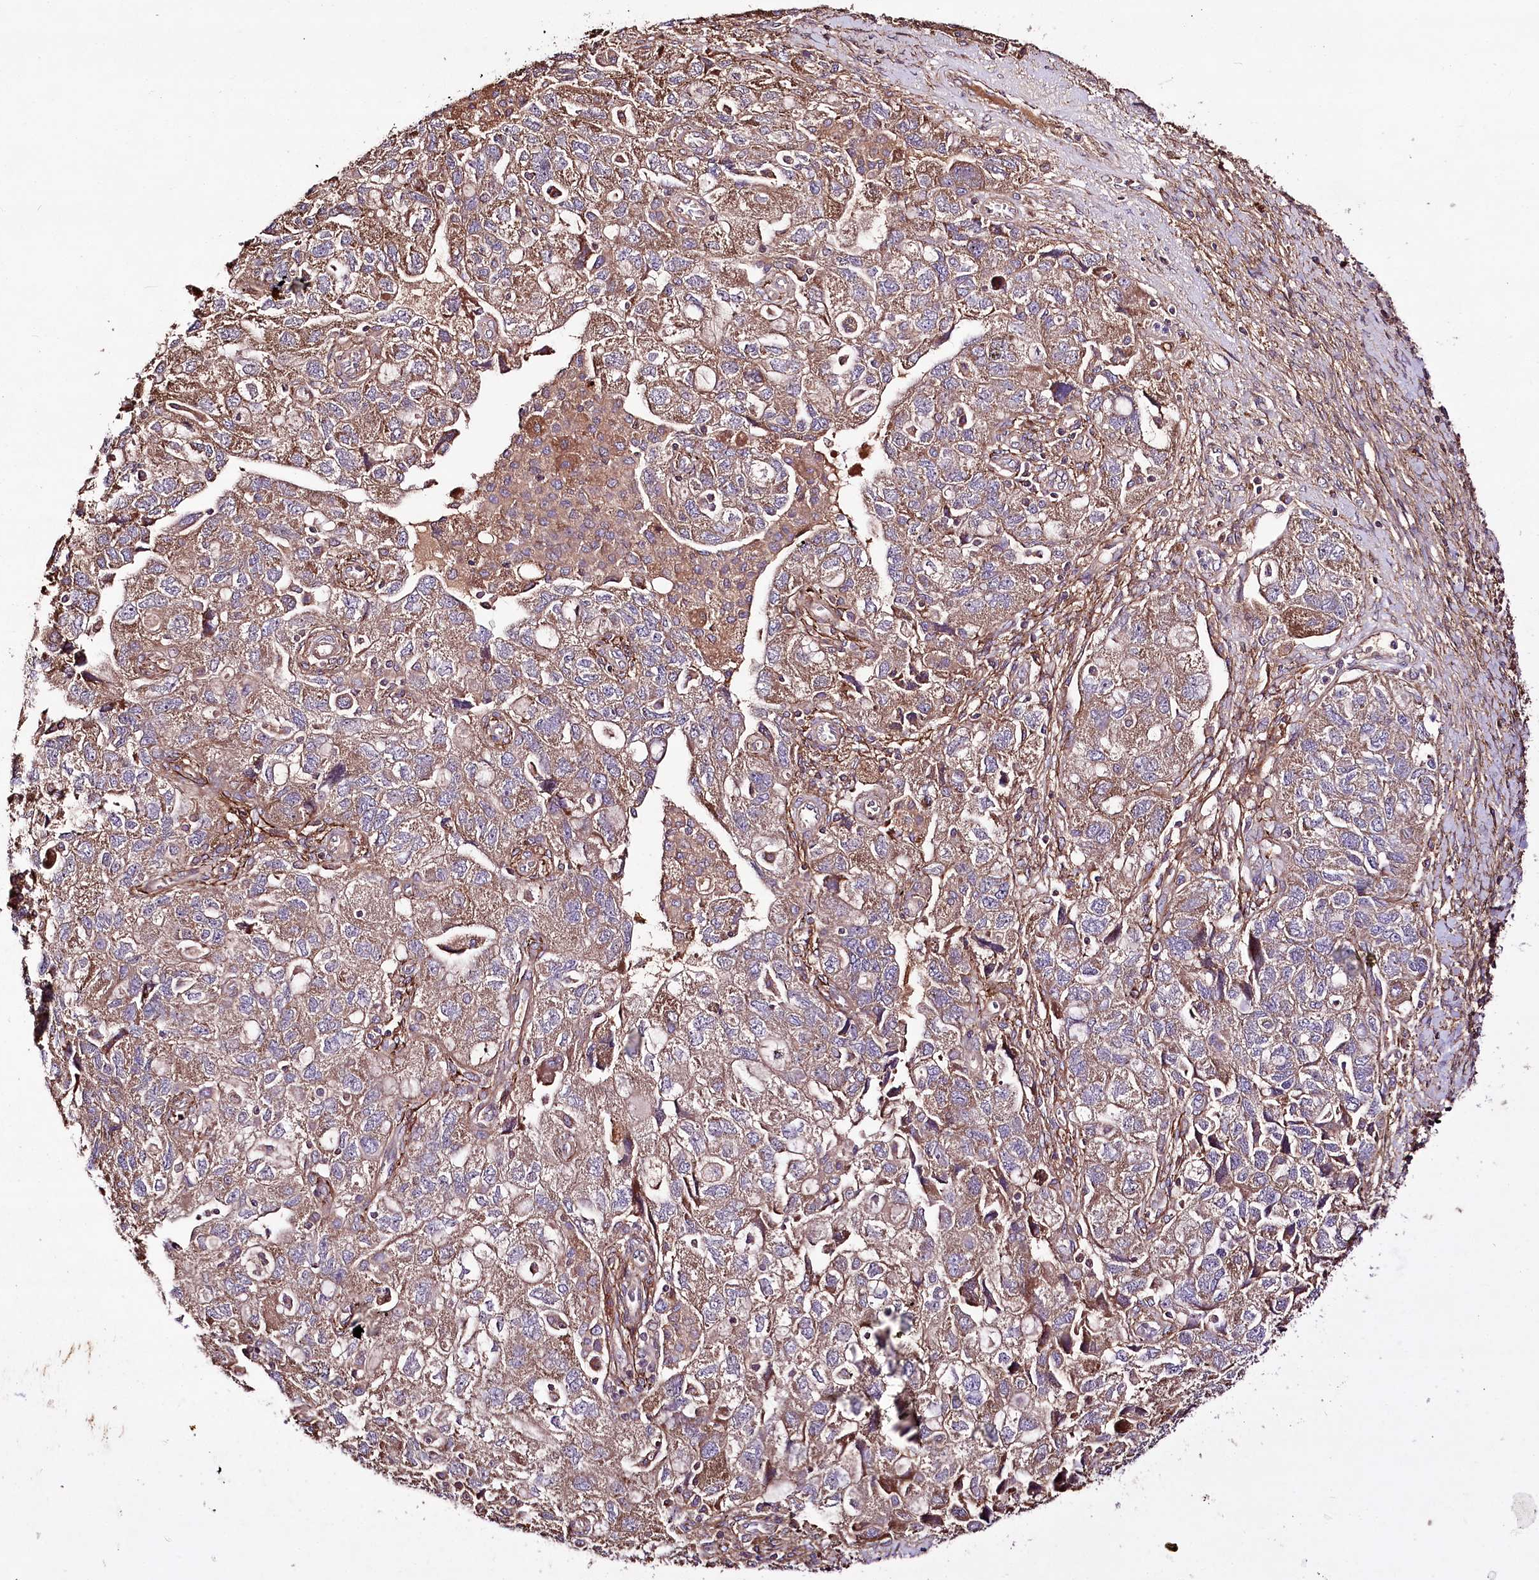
{"staining": {"intensity": "moderate", "quantity": ">75%", "location": "cytoplasmic/membranous"}, "tissue": "ovarian cancer", "cell_type": "Tumor cells", "image_type": "cancer", "snomed": [{"axis": "morphology", "description": "Carcinoma, NOS"}, {"axis": "morphology", "description": "Cystadenocarcinoma, serous, NOS"}, {"axis": "topography", "description": "Ovary"}], "caption": "Immunohistochemical staining of ovarian cancer (carcinoma) shows moderate cytoplasmic/membranous protein staining in about >75% of tumor cells.", "gene": "WWC1", "patient": {"sex": "female", "age": 69}}